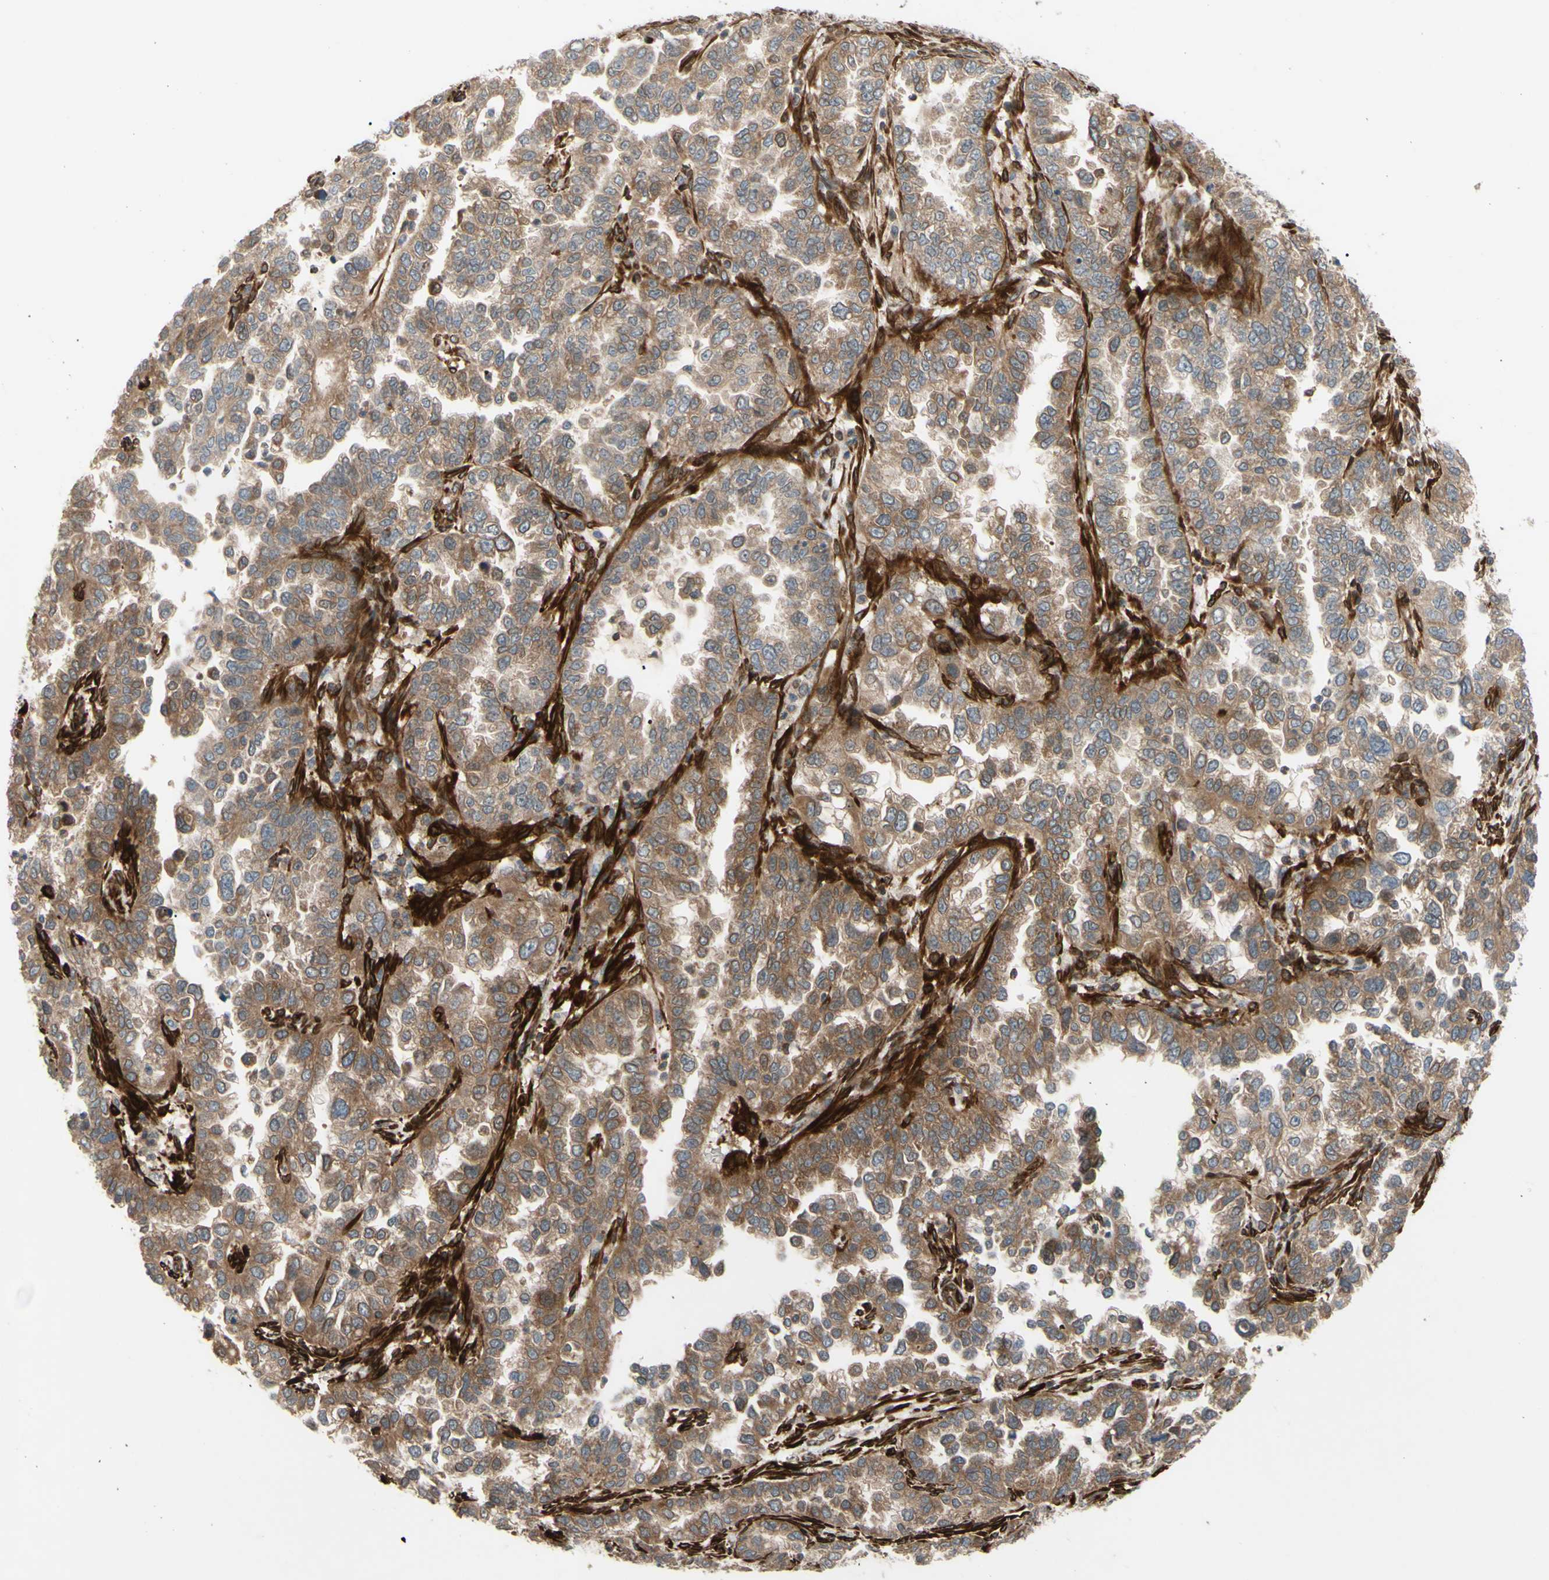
{"staining": {"intensity": "moderate", "quantity": ">75%", "location": "cytoplasmic/membranous"}, "tissue": "endometrial cancer", "cell_type": "Tumor cells", "image_type": "cancer", "snomed": [{"axis": "morphology", "description": "Adenocarcinoma, NOS"}, {"axis": "topography", "description": "Endometrium"}], "caption": "Immunohistochemical staining of endometrial cancer reveals moderate cytoplasmic/membranous protein staining in approximately >75% of tumor cells.", "gene": "PRAF2", "patient": {"sex": "female", "age": 85}}